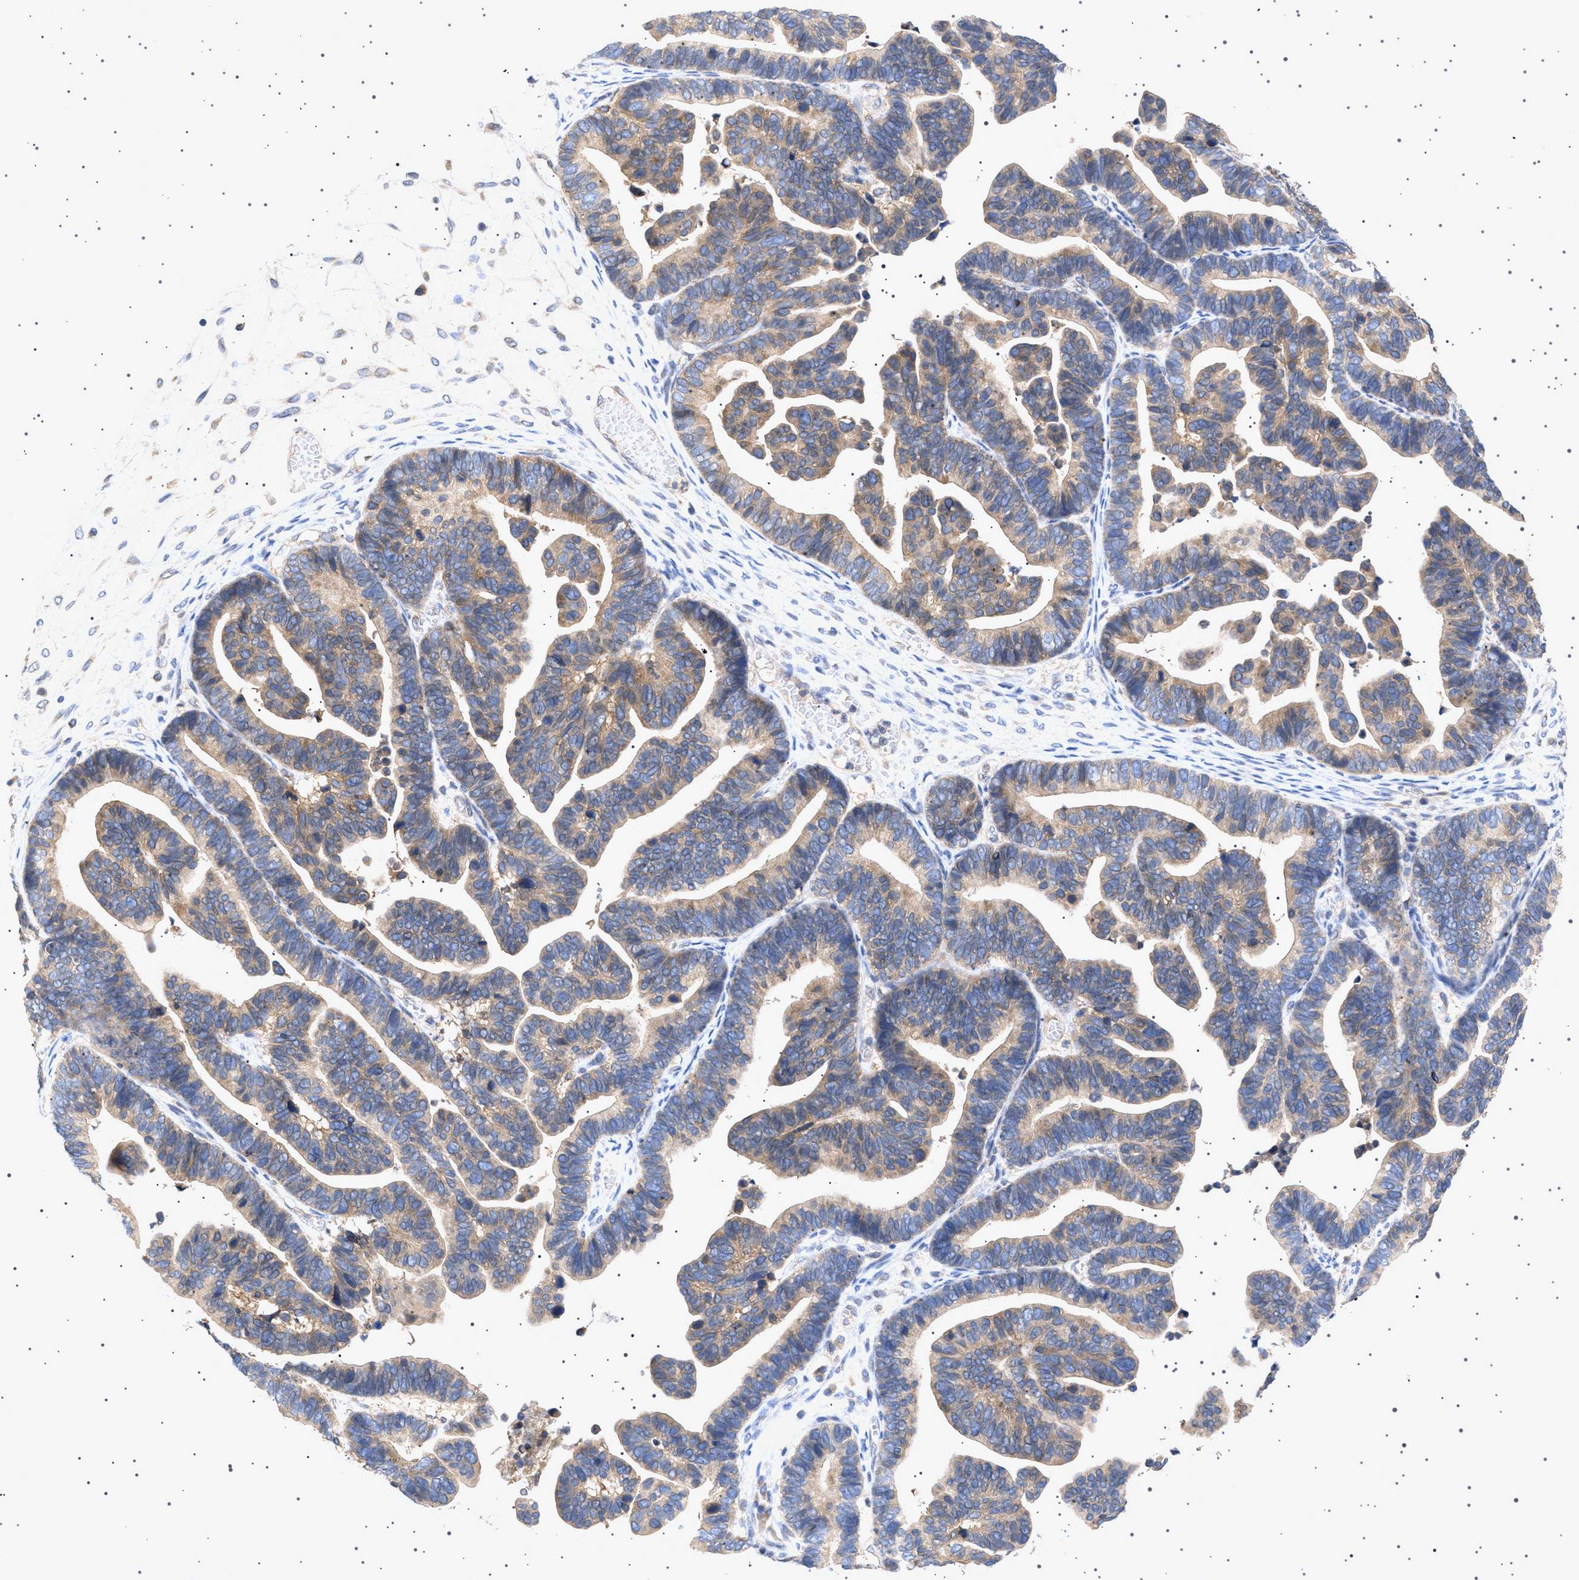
{"staining": {"intensity": "moderate", "quantity": ">75%", "location": "cytoplasmic/membranous"}, "tissue": "ovarian cancer", "cell_type": "Tumor cells", "image_type": "cancer", "snomed": [{"axis": "morphology", "description": "Cystadenocarcinoma, serous, NOS"}, {"axis": "topography", "description": "Ovary"}], "caption": "IHC histopathology image of human ovarian cancer stained for a protein (brown), which shows medium levels of moderate cytoplasmic/membranous staining in approximately >75% of tumor cells.", "gene": "NUP93", "patient": {"sex": "female", "age": 56}}